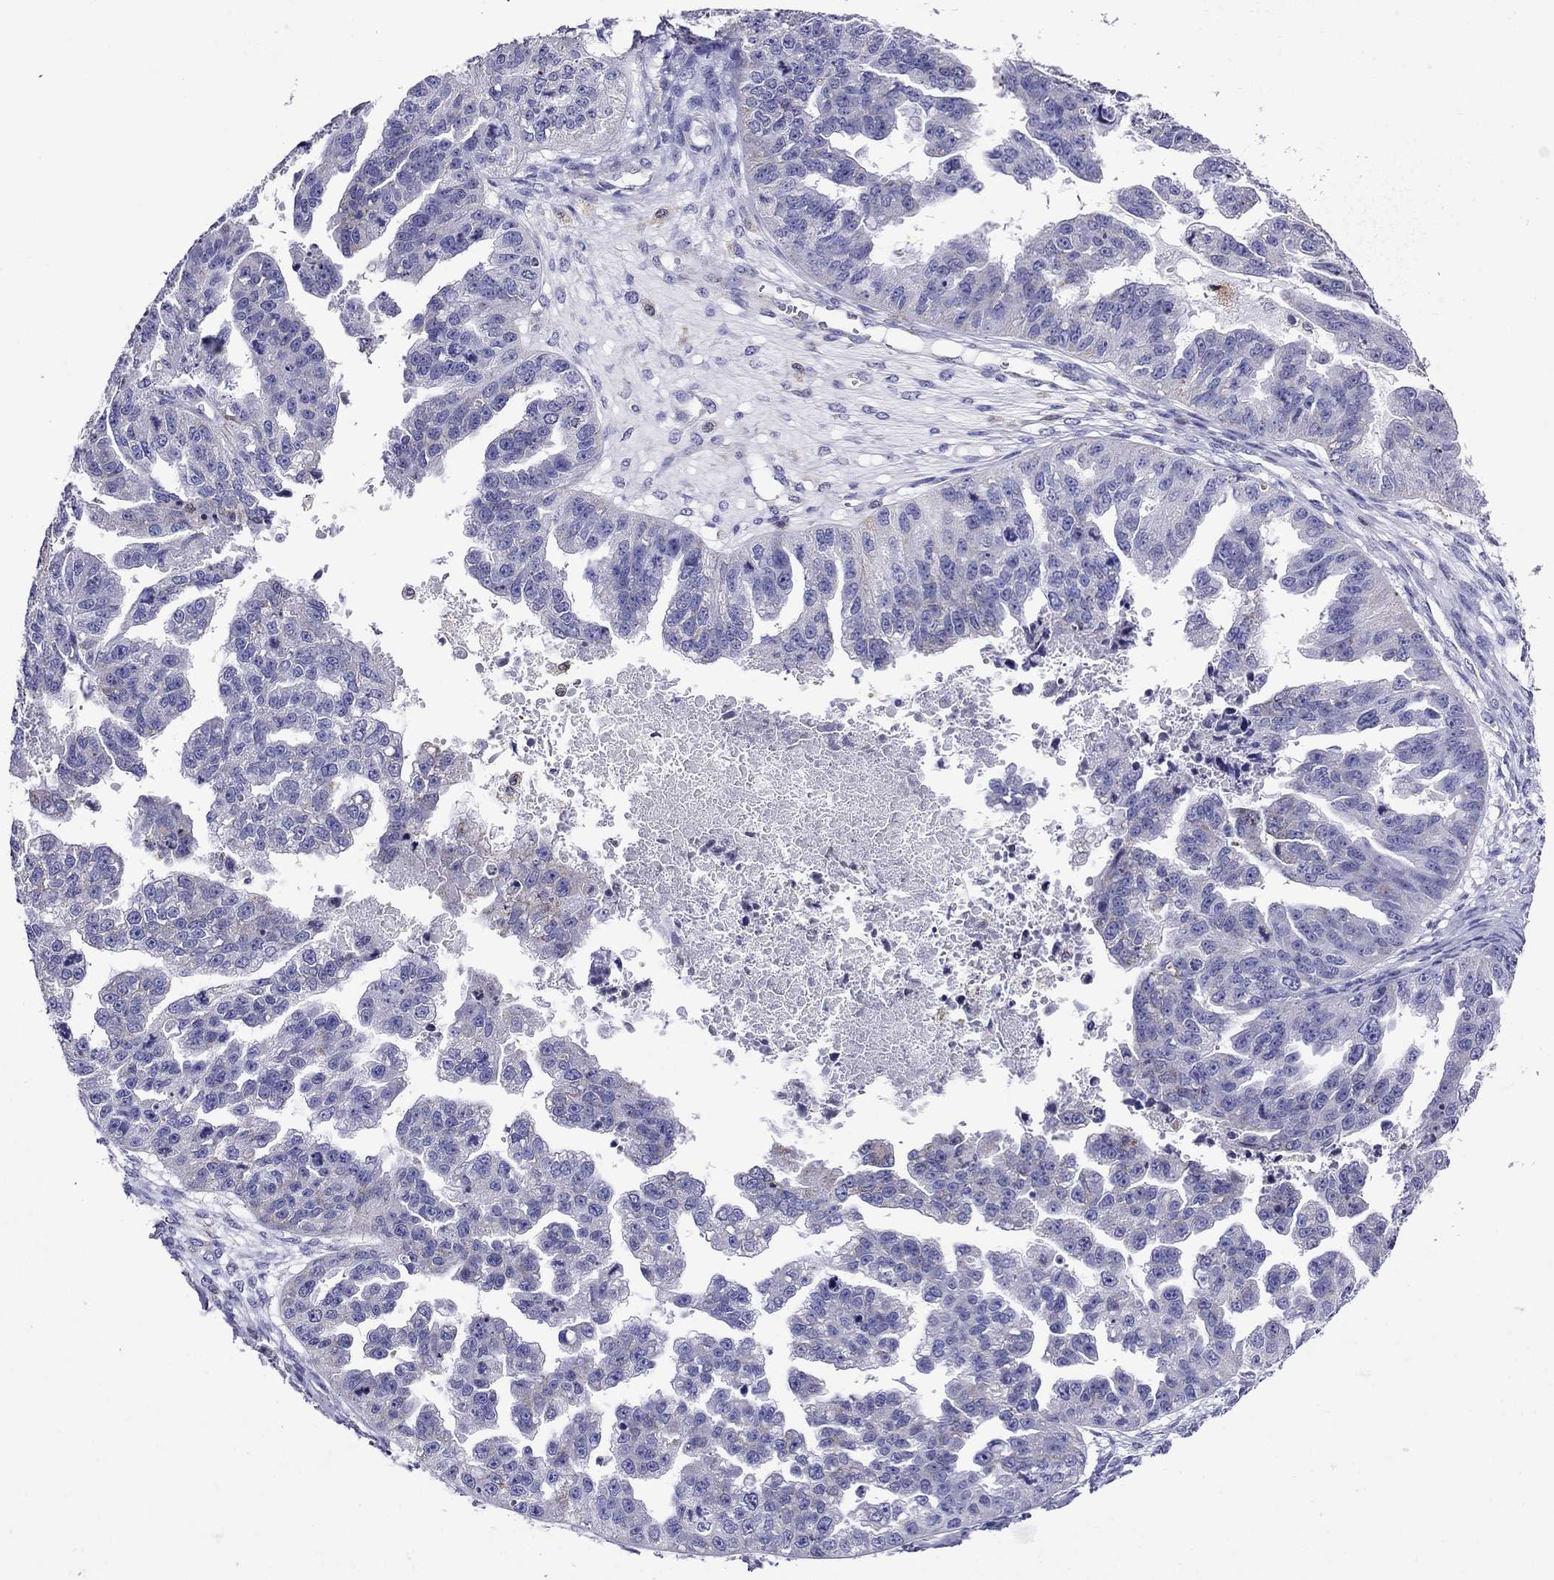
{"staining": {"intensity": "weak", "quantity": "<25%", "location": "cytoplasmic/membranous"}, "tissue": "ovarian cancer", "cell_type": "Tumor cells", "image_type": "cancer", "snomed": [{"axis": "morphology", "description": "Cystadenocarcinoma, serous, NOS"}, {"axis": "topography", "description": "Ovary"}], "caption": "A histopathology image of human ovarian serous cystadenocarcinoma is negative for staining in tumor cells.", "gene": "SCG2", "patient": {"sex": "female", "age": 58}}